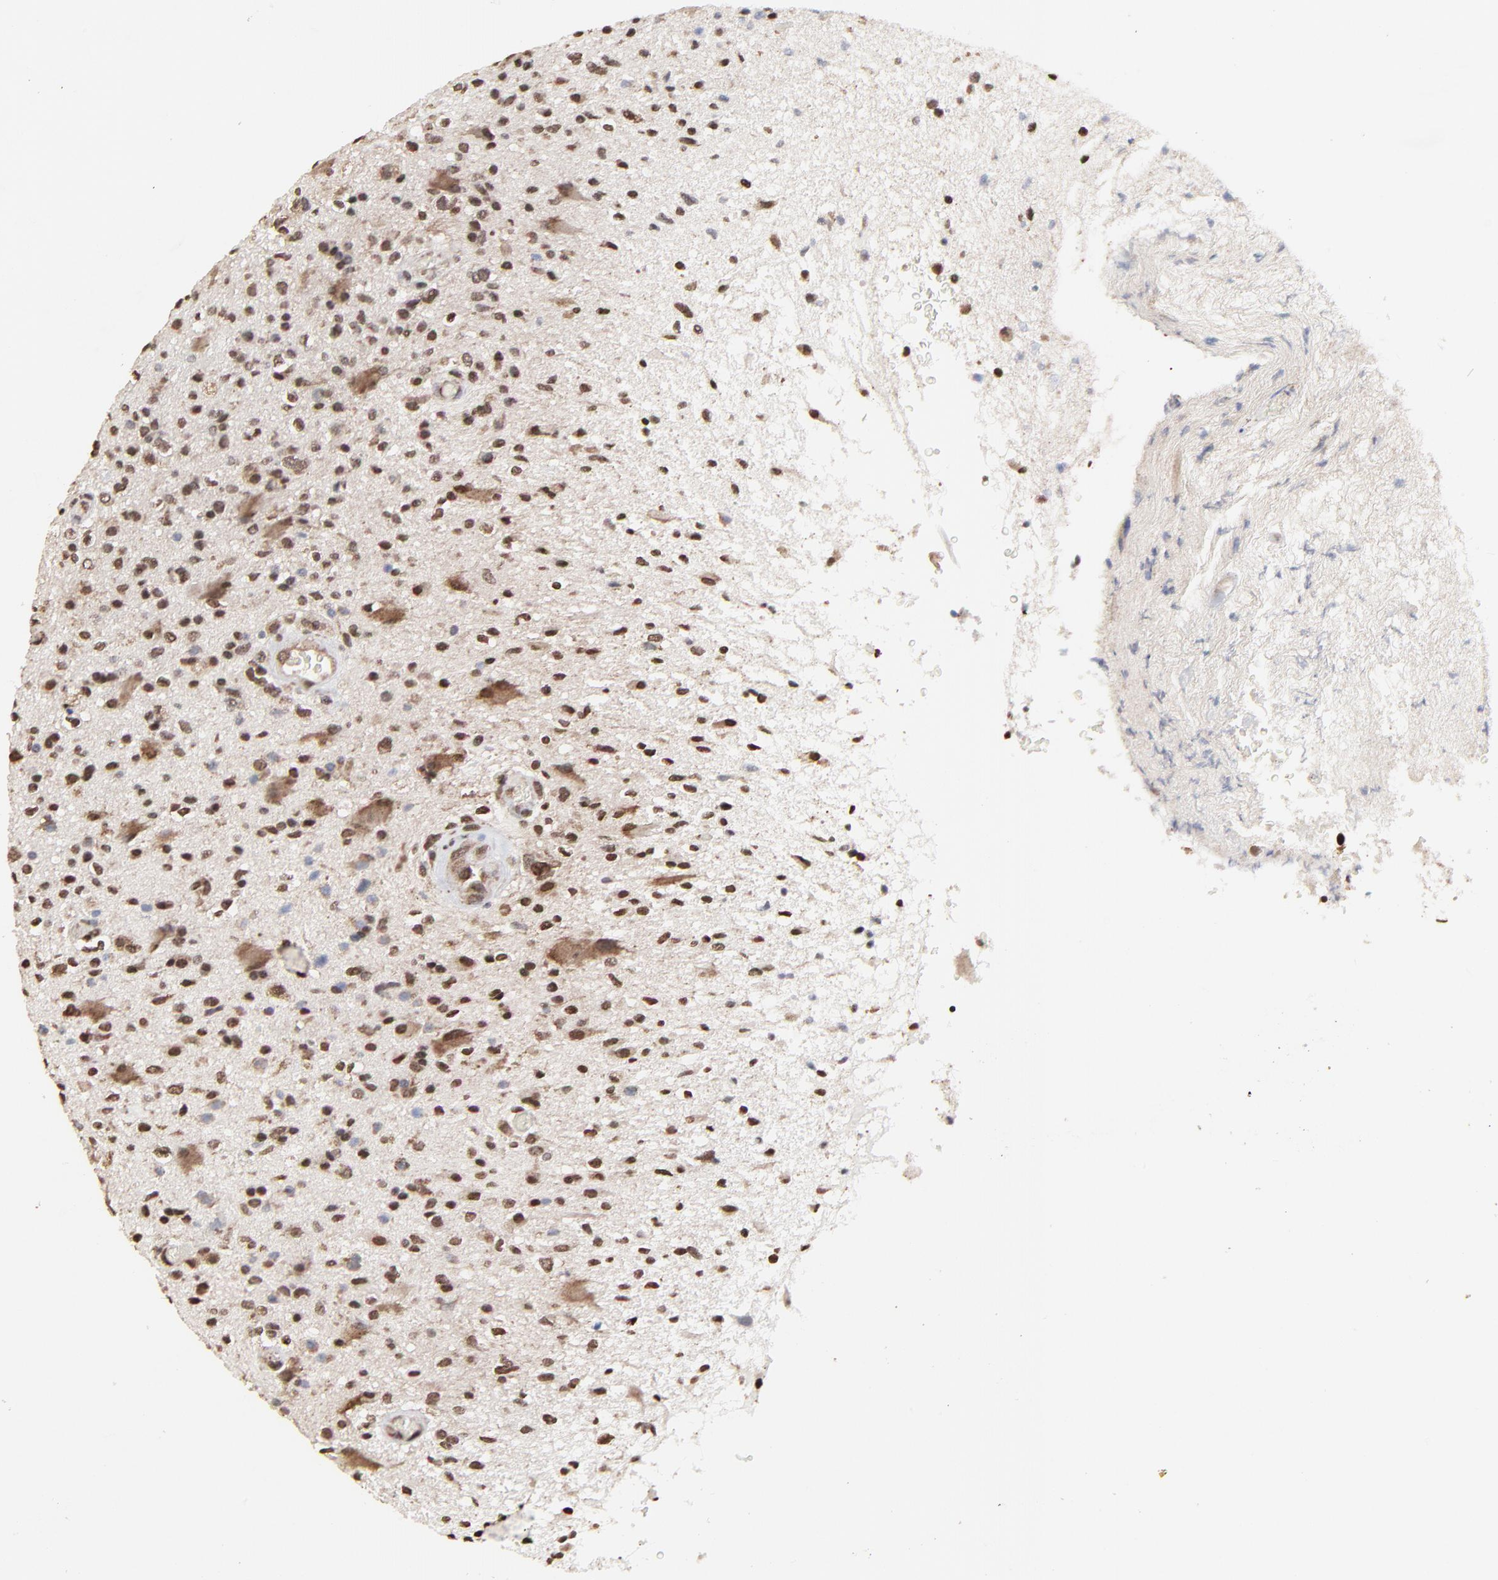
{"staining": {"intensity": "moderate", "quantity": ">75%", "location": "cytoplasmic/membranous,nuclear"}, "tissue": "glioma", "cell_type": "Tumor cells", "image_type": "cancer", "snomed": [{"axis": "morphology", "description": "Glioma, malignant, High grade"}, {"axis": "topography", "description": "Brain"}], "caption": "Moderate cytoplasmic/membranous and nuclear protein expression is appreciated in approximately >75% of tumor cells in malignant high-grade glioma. (Brightfield microscopy of DAB IHC at high magnification).", "gene": "CHM", "patient": {"sex": "male", "age": 33}}